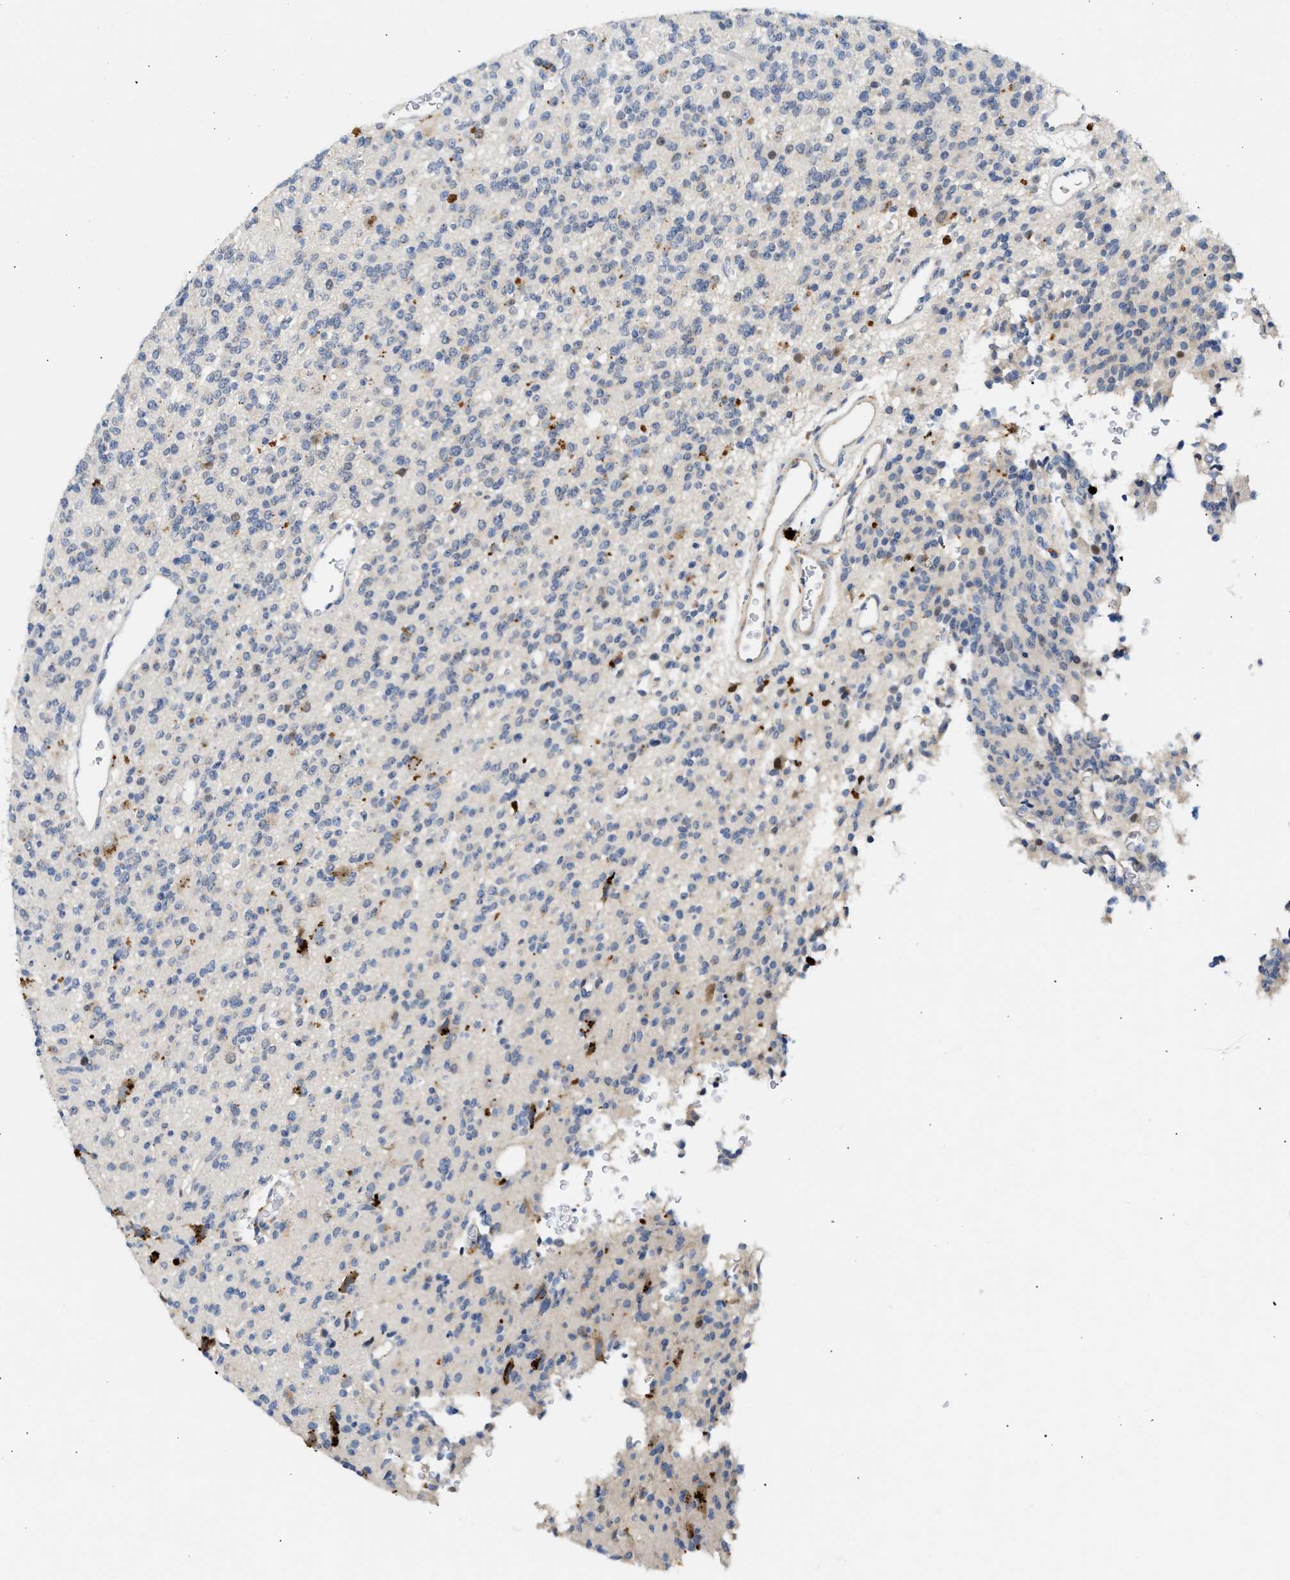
{"staining": {"intensity": "negative", "quantity": "none", "location": "none"}, "tissue": "glioma", "cell_type": "Tumor cells", "image_type": "cancer", "snomed": [{"axis": "morphology", "description": "Glioma, malignant, High grade"}, {"axis": "topography", "description": "Brain"}], "caption": "Immunohistochemical staining of human malignant glioma (high-grade) demonstrates no significant expression in tumor cells. (DAB (3,3'-diaminobenzidine) IHC visualized using brightfield microscopy, high magnification).", "gene": "PPM1L", "patient": {"sex": "male", "age": 34}}